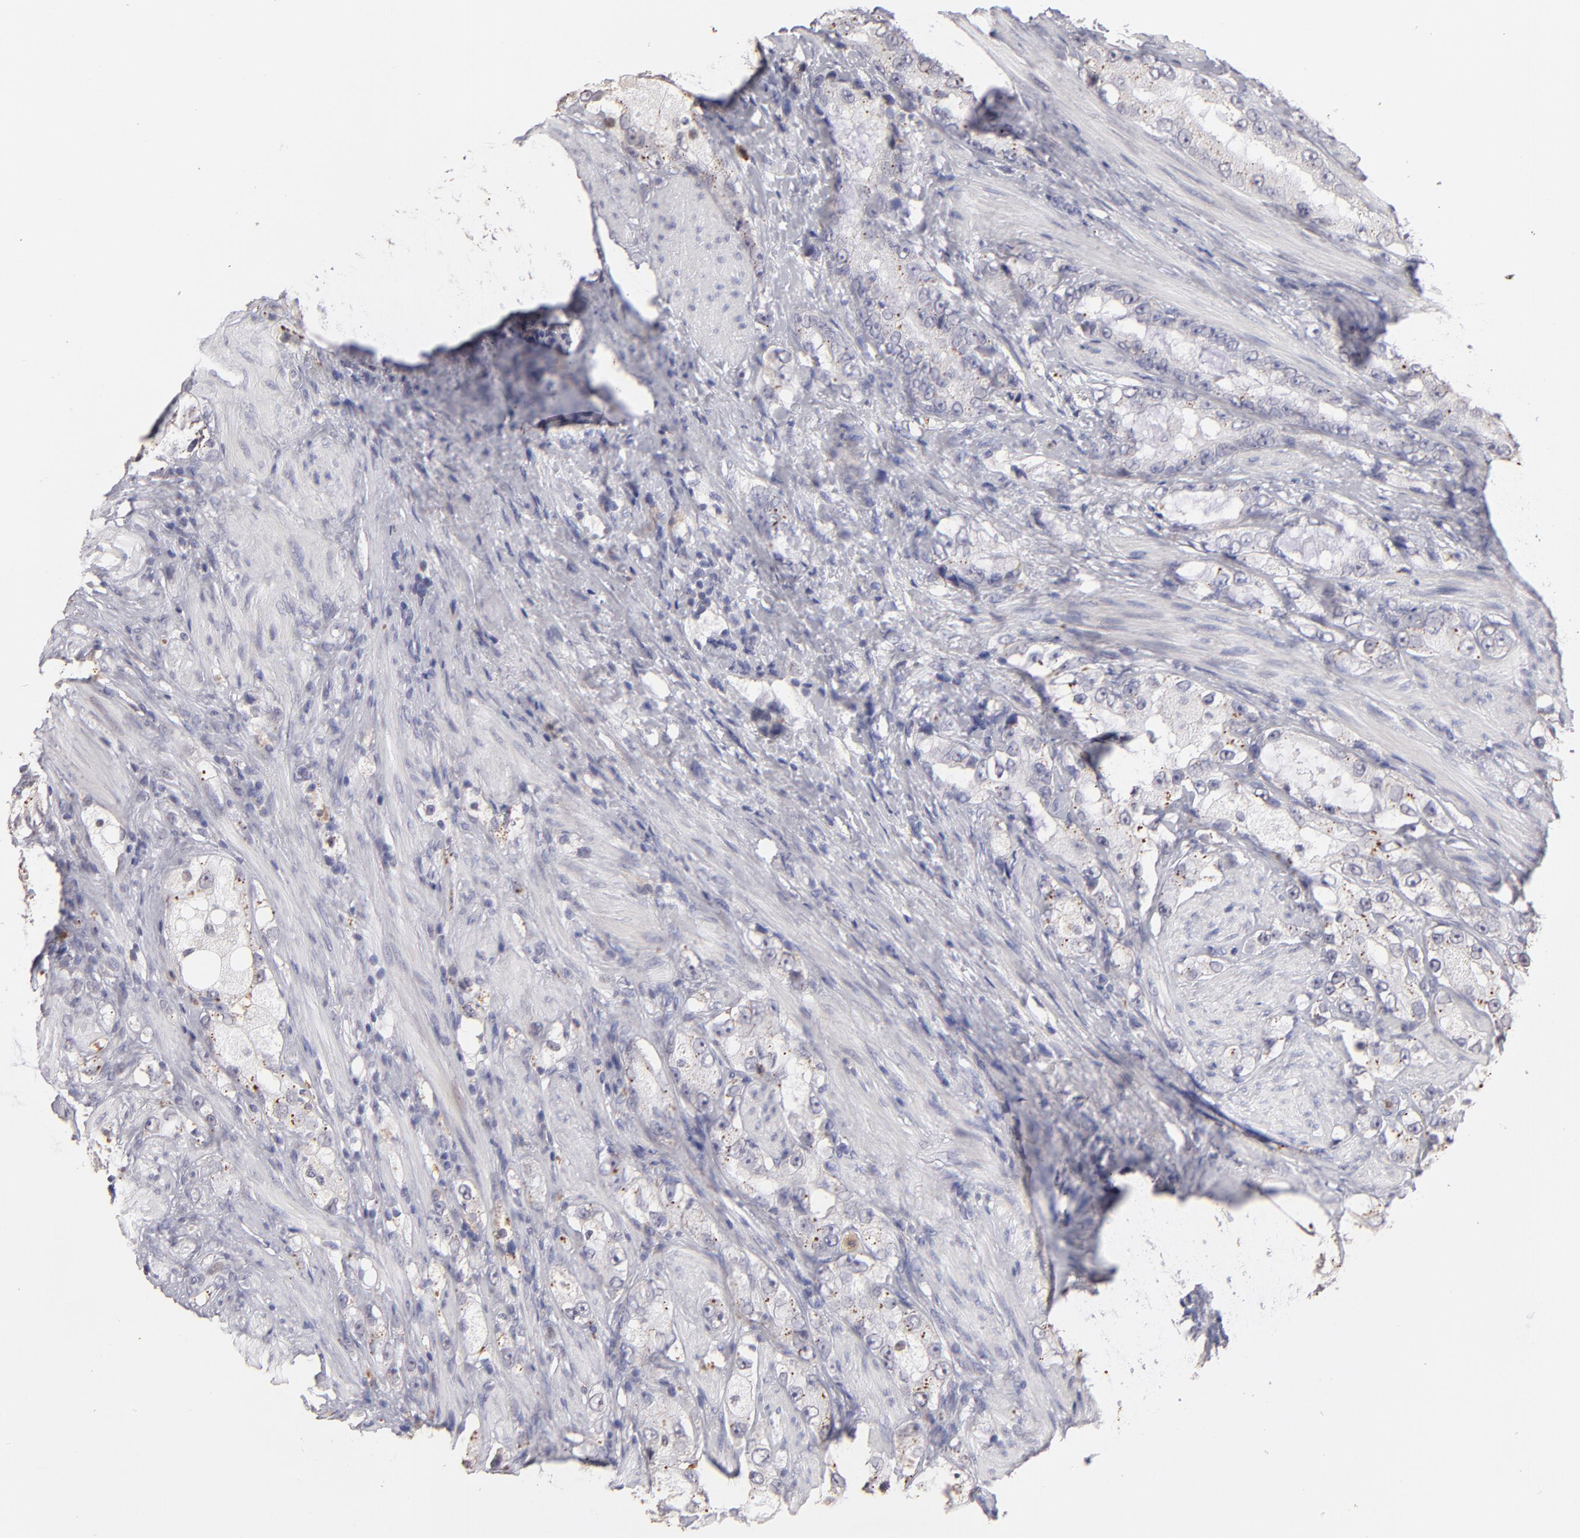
{"staining": {"intensity": "negative", "quantity": "none", "location": "none"}, "tissue": "prostate cancer", "cell_type": "Tumor cells", "image_type": "cancer", "snomed": [{"axis": "morphology", "description": "Adenocarcinoma, High grade"}, {"axis": "topography", "description": "Prostate"}], "caption": "DAB (3,3'-diaminobenzidine) immunohistochemical staining of human prostate cancer reveals no significant staining in tumor cells.", "gene": "MGAM", "patient": {"sex": "male", "age": 63}}